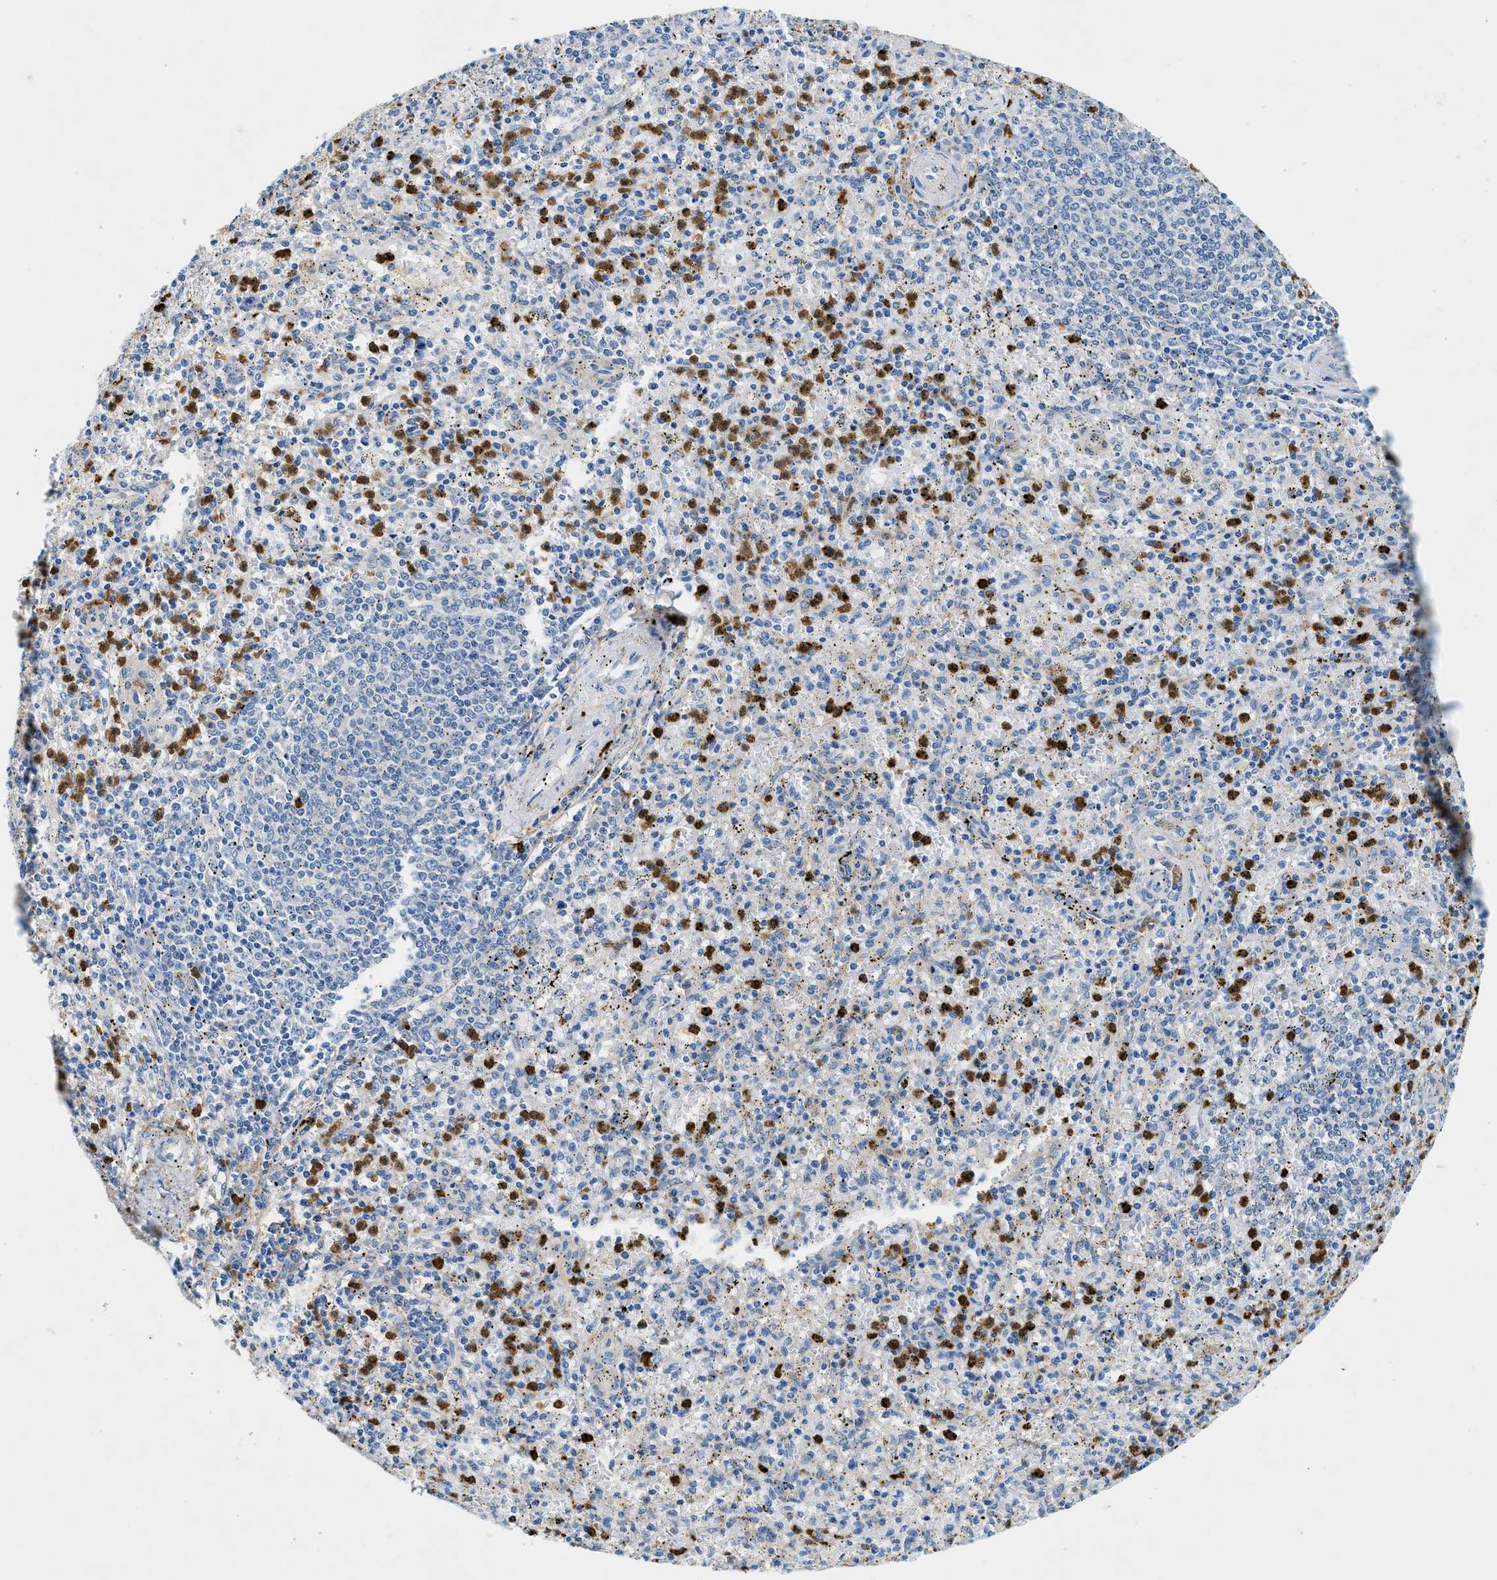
{"staining": {"intensity": "strong", "quantity": "25%-75%", "location": "cytoplasmic/membranous,nuclear"}, "tissue": "spleen", "cell_type": "Cells in red pulp", "image_type": "normal", "snomed": [{"axis": "morphology", "description": "Normal tissue, NOS"}, {"axis": "topography", "description": "Spleen"}], "caption": "This micrograph demonstrates normal spleen stained with IHC to label a protein in brown. The cytoplasmic/membranous,nuclear of cells in red pulp show strong positivity for the protein. Nuclei are counter-stained blue.", "gene": "ZDHHC13", "patient": {"sex": "male", "age": 72}}